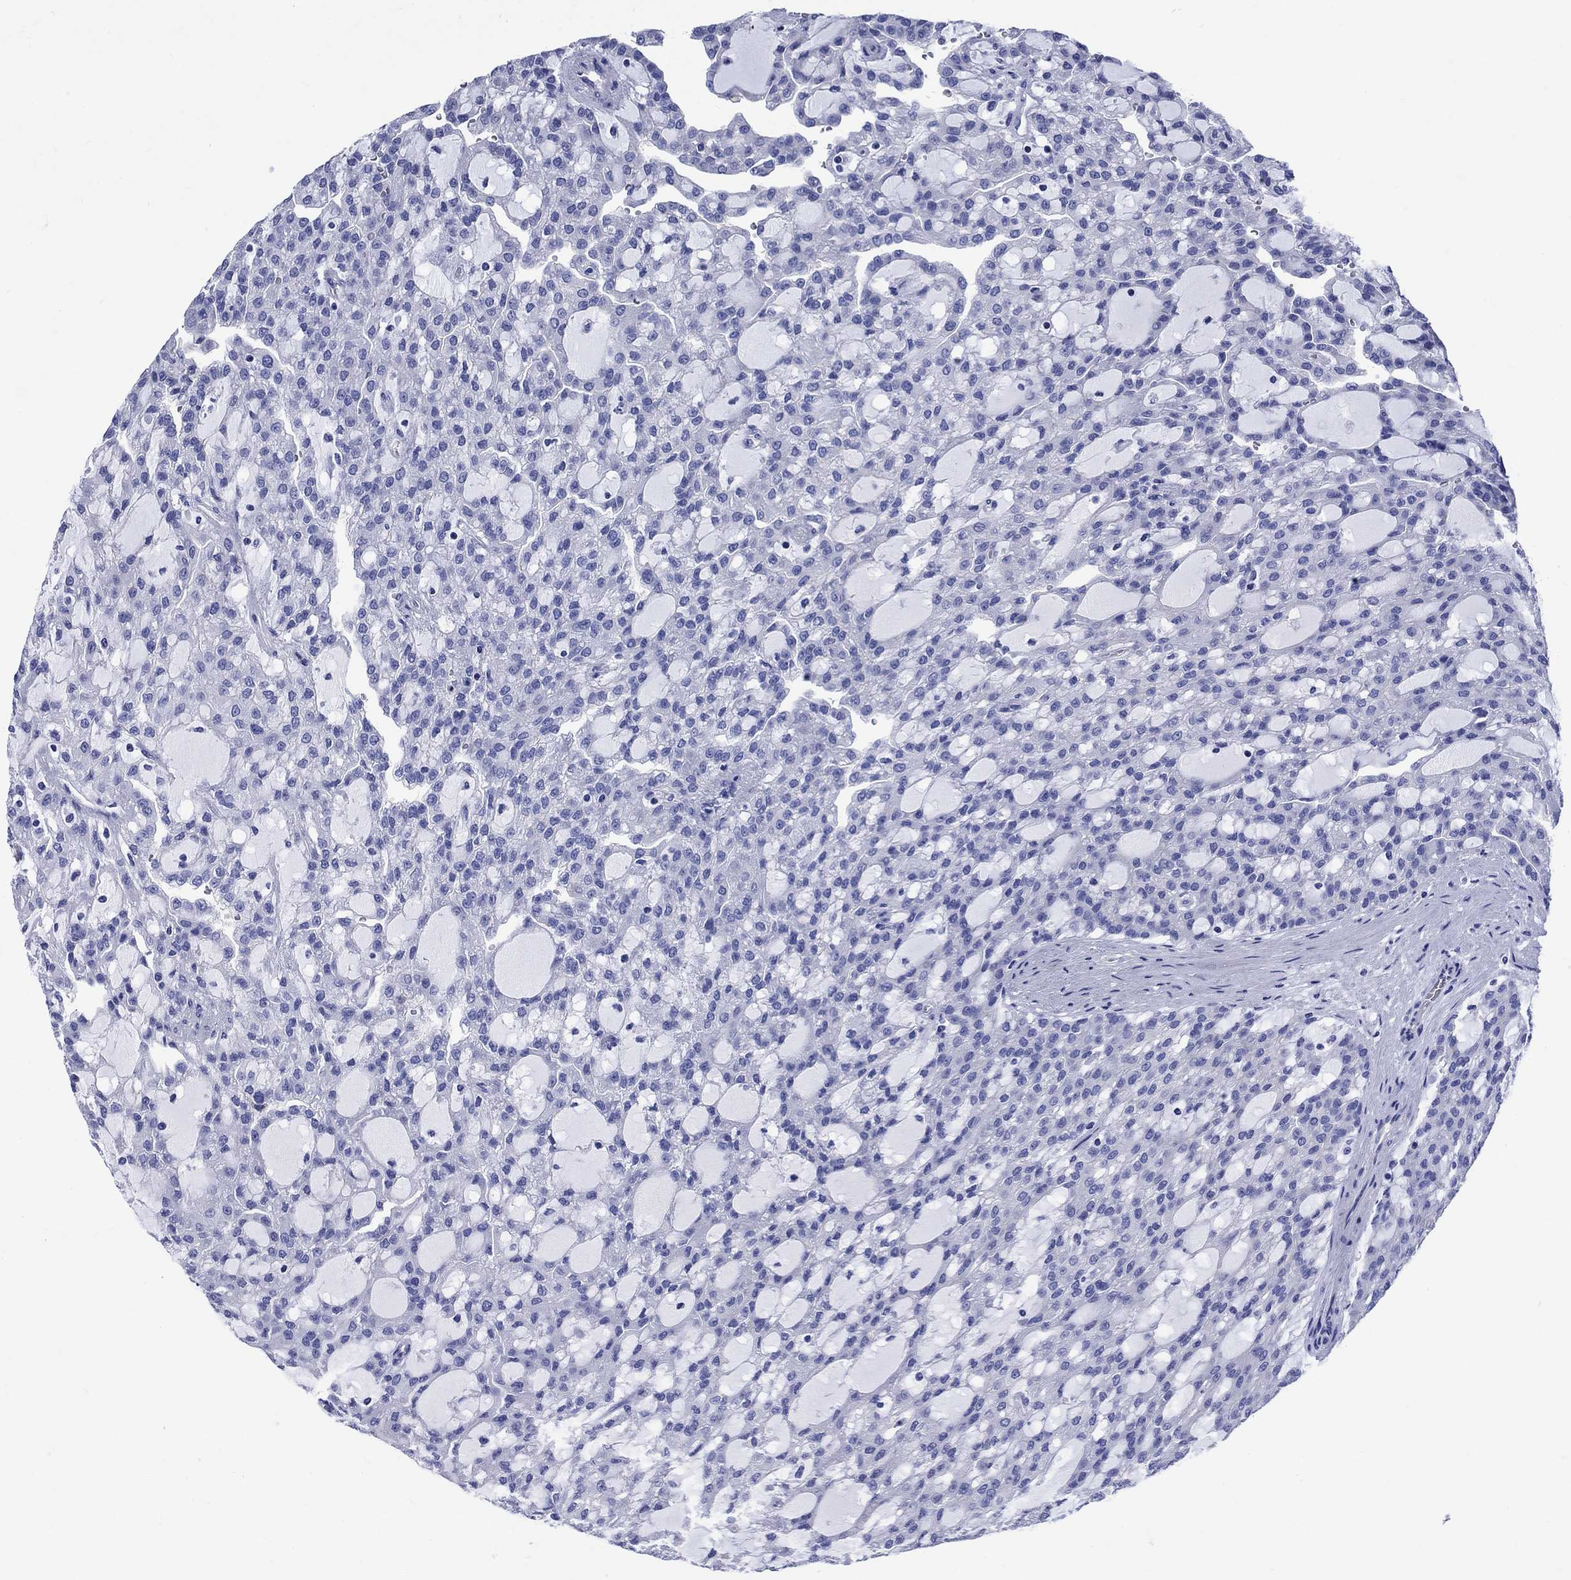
{"staining": {"intensity": "negative", "quantity": "none", "location": "none"}, "tissue": "renal cancer", "cell_type": "Tumor cells", "image_type": "cancer", "snomed": [{"axis": "morphology", "description": "Adenocarcinoma, NOS"}, {"axis": "topography", "description": "Kidney"}], "caption": "Immunohistochemical staining of renal cancer shows no significant expression in tumor cells. (DAB (3,3'-diaminobenzidine) immunohistochemistry (IHC), high magnification).", "gene": "SLC1A2", "patient": {"sex": "male", "age": 63}}